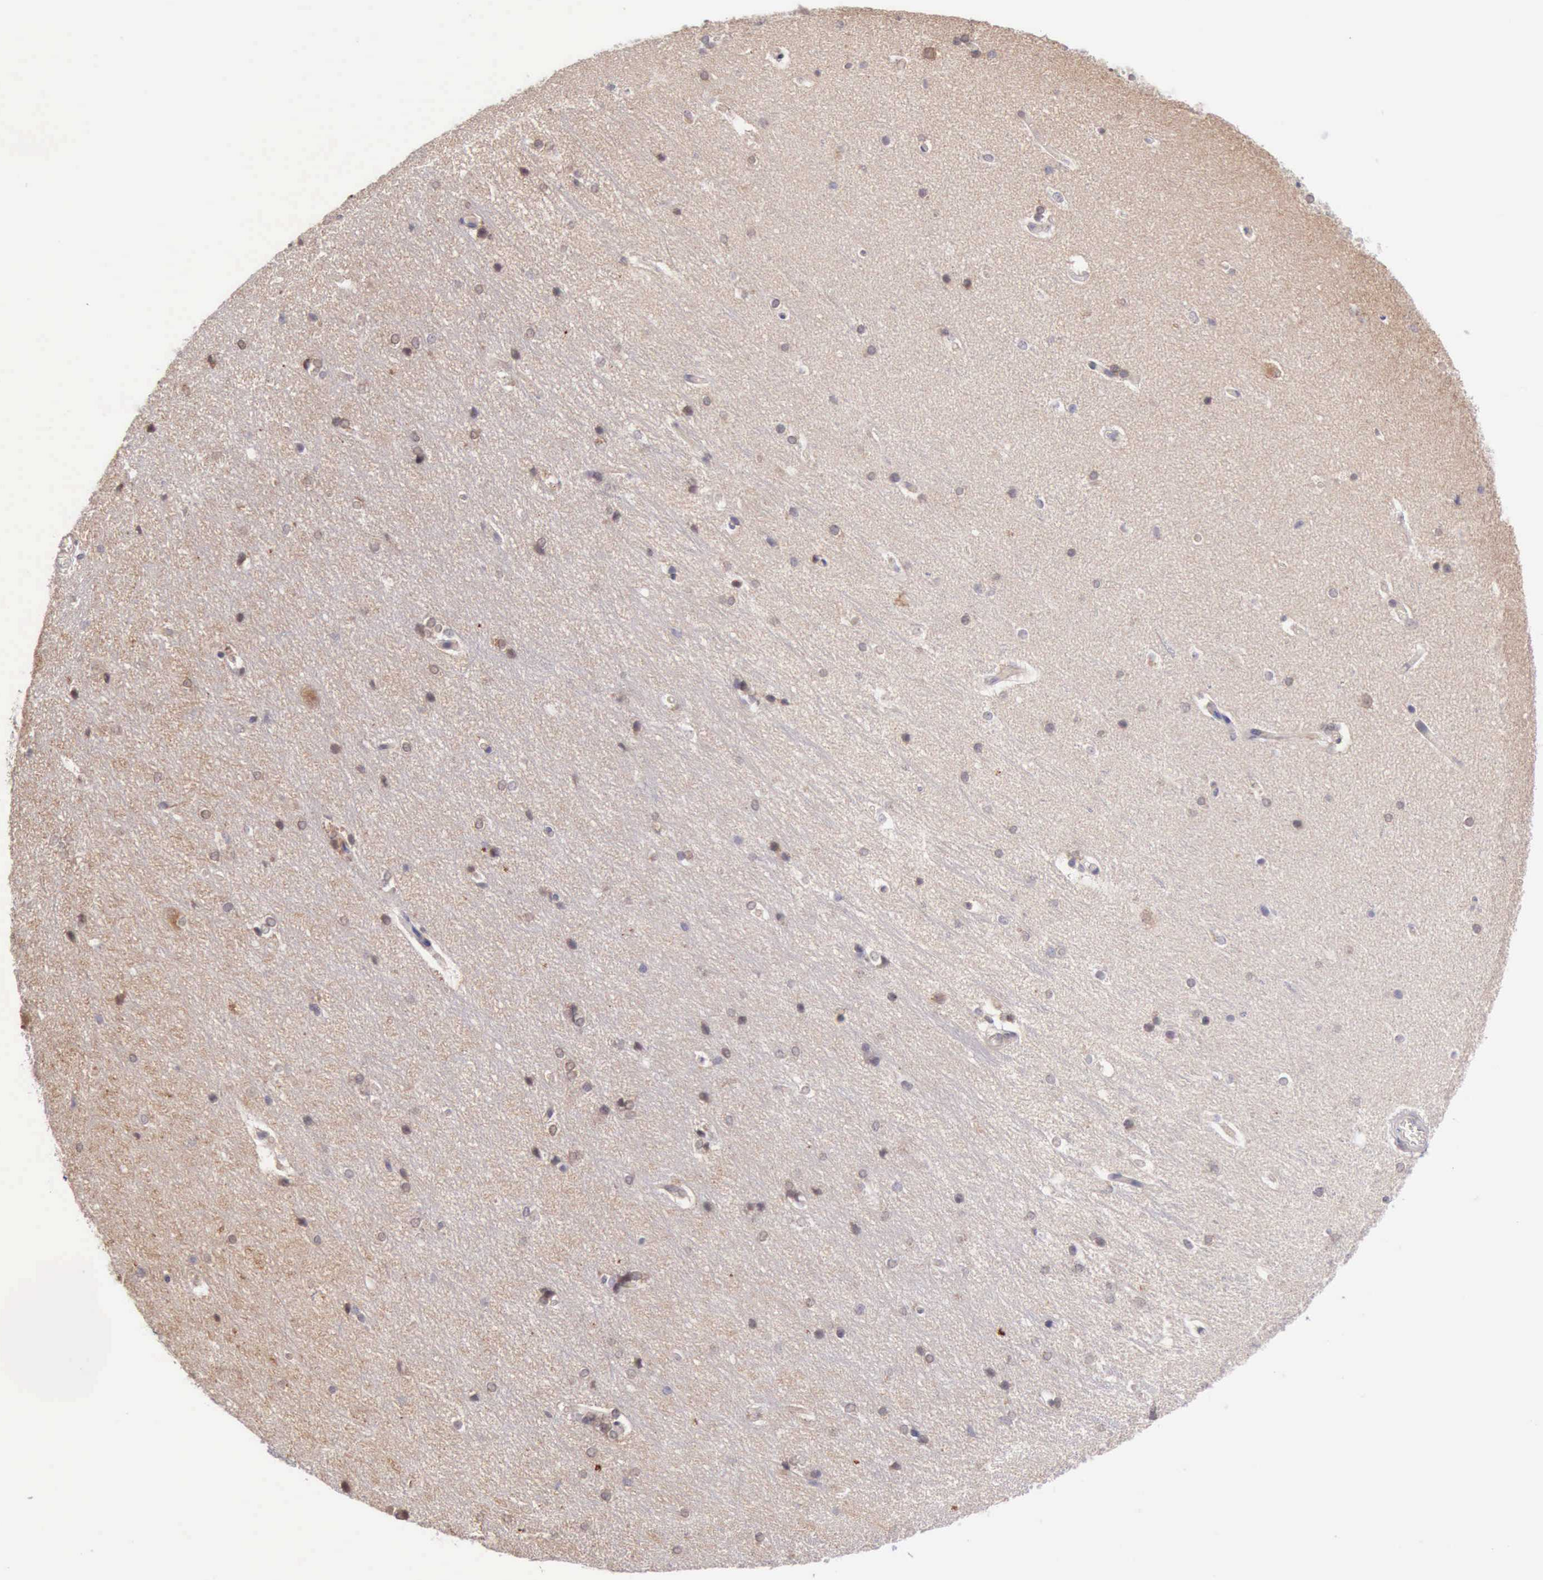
{"staining": {"intensity": "weak", "quantity": "25%-75%", "location": "cytoplasmic/membranous"}, "tissue": "hippocampus", "cell_type": "Glial cells", "image_type": "normal", "snomed": [{"axis": "morphology", "description": "Normal tissue, NOS"}, {"axis": "topography", "description": "Hippocampus"}], "caption": "High-magnification brightfield microscopy of normal hippocampus stained with DAB (brown) and counterstained with hematoxylin (blue). glial cells exhibit weak cytoplasmic/membranous positivity is appreciated in about25%-75% of cells. (DAB (3,3'-diaminobenzidine) IHC with brightfield microscopy, high magnification).", "gene": "DNAJB7", "patient": {"sex": "female", "age": 19}}